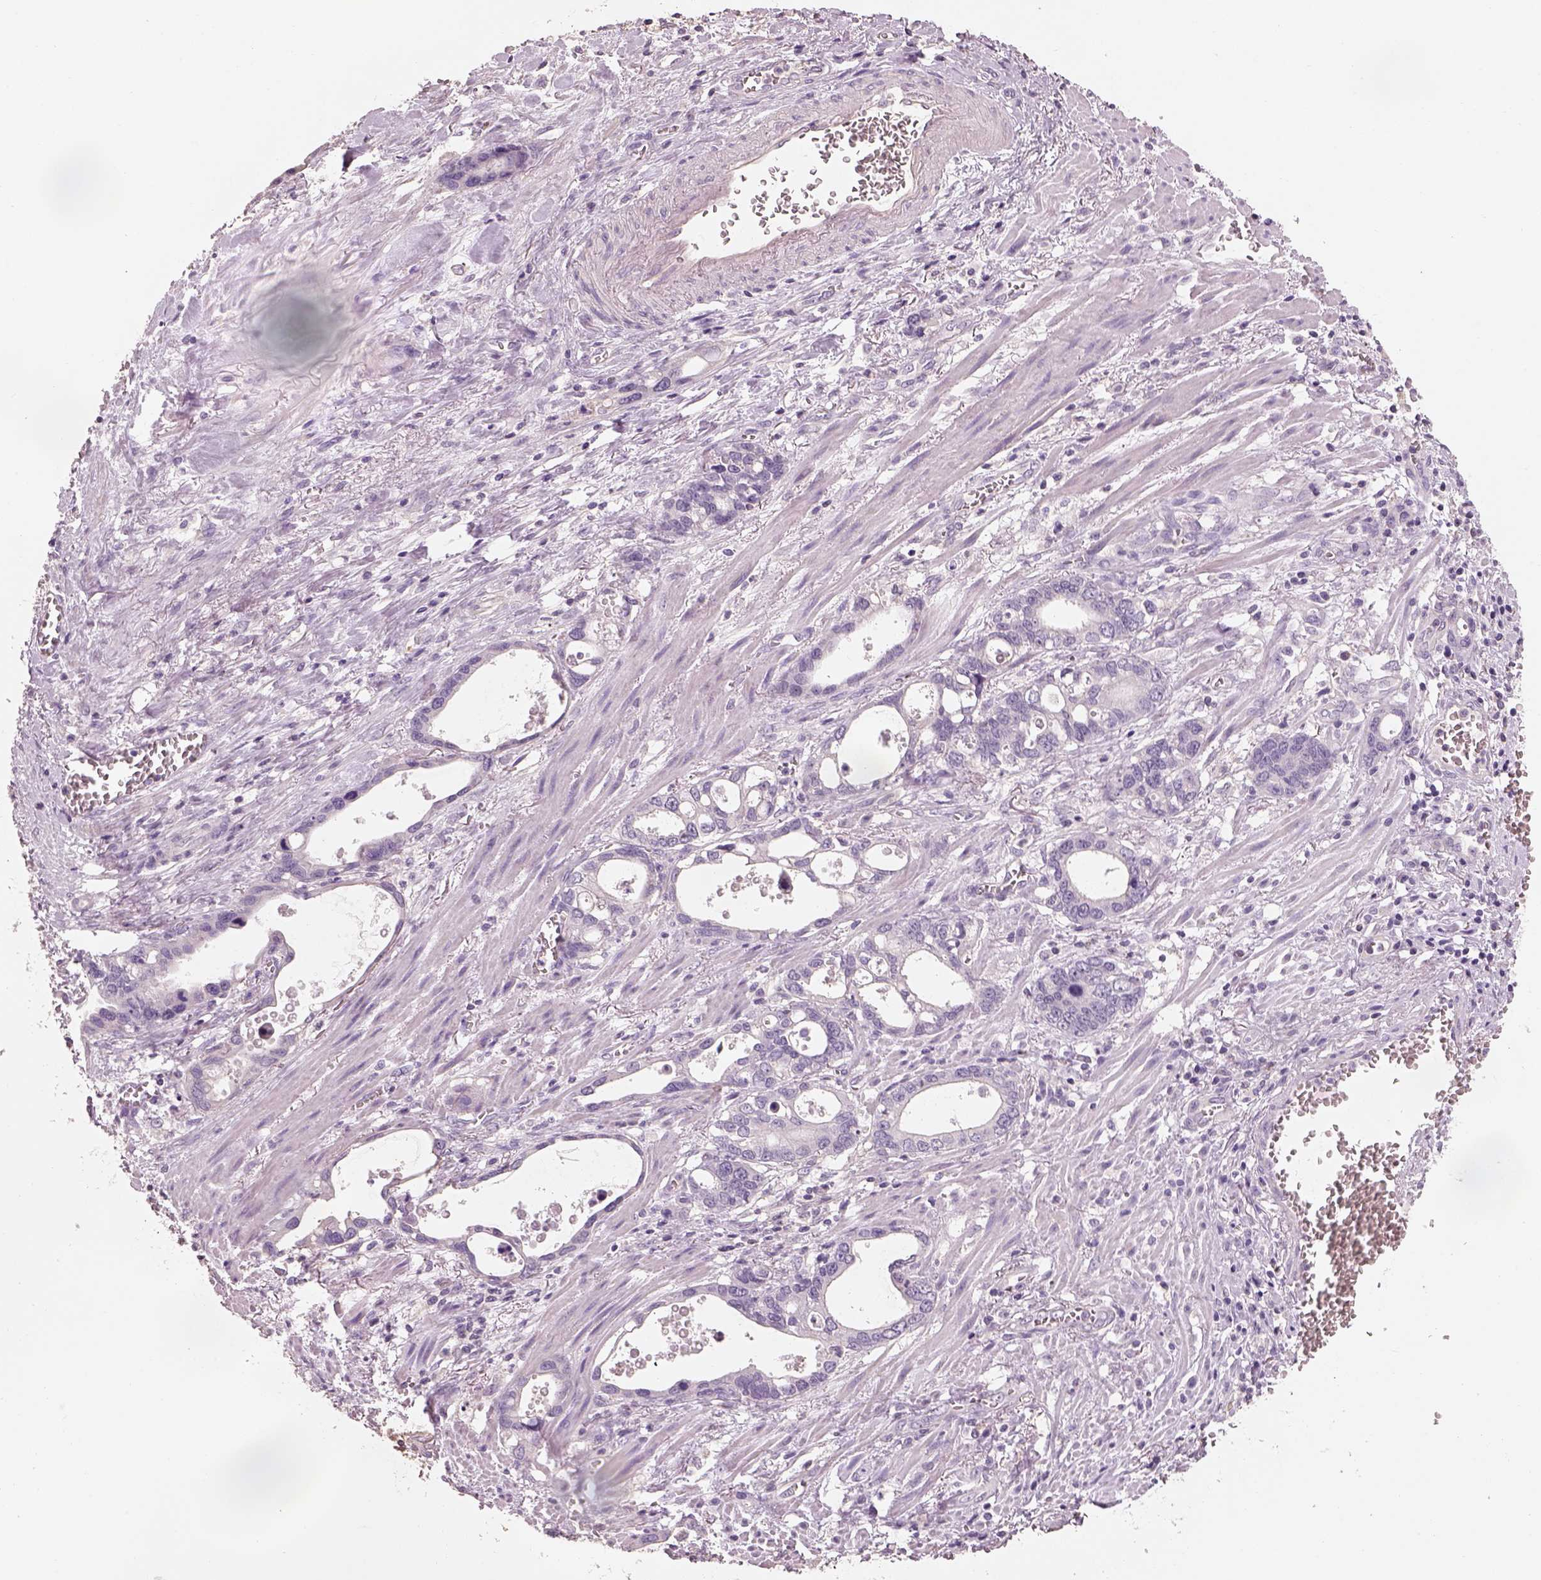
{"staining": {"intensity": "negative", "quantity": "none", "location": "none"}, "tissue": "stomach cancer", "cell_type": "Tumor cells", "image_type": "cancer", "snomed": [{"axis": "morphology", "description": "Normal tissue, NOS"}, {"axis": "morphology", "description": "Adenocarcinoma, NOS"}, {"axis": "topography", "description": "Esophagus"}, {"axis": "topography", "description": "Stomach, upper"}], "caption": "Tumor cells show no significant protein expression in stomach cancer (adenocarcinoma). (DAB IHC visualized using brightfield microscopy, high magnification).", "gene": "OTUD6A", "patient": {"sex": "male", "age": 74}}